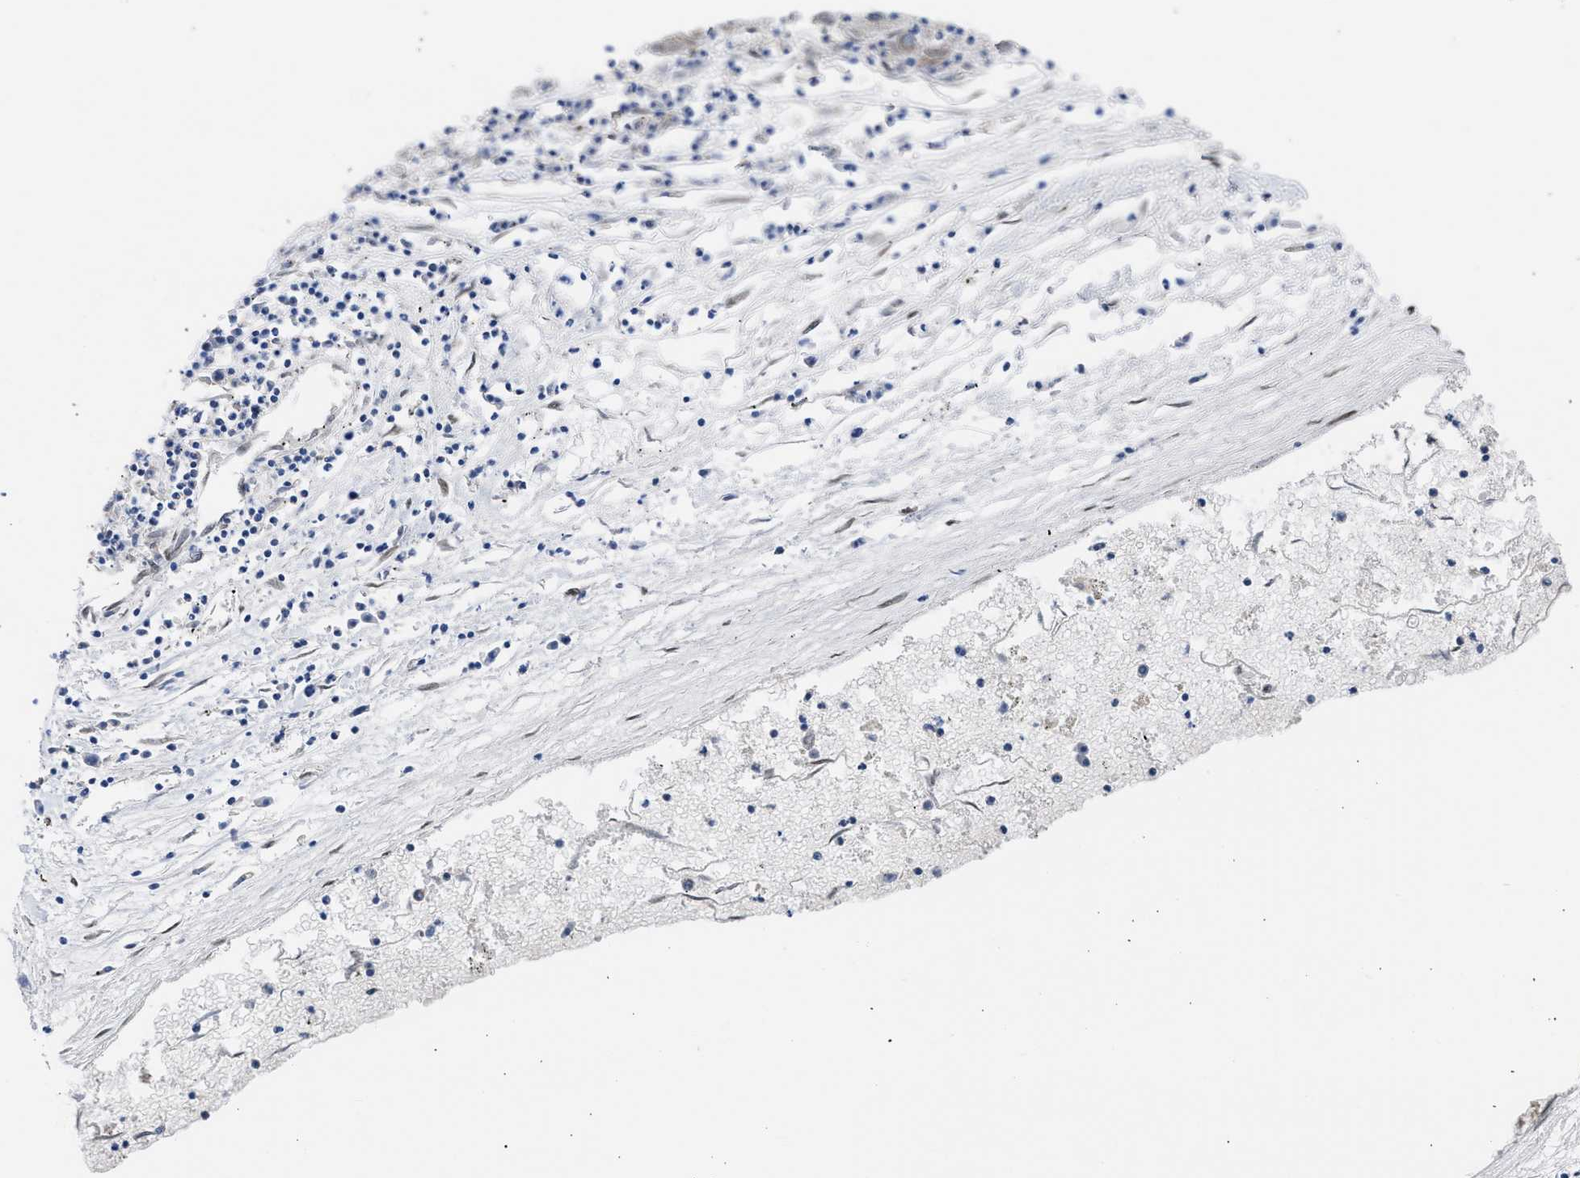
{"staining": {"intensity": "weak", "quantity": "<25%", "location": "cytoplasmic/membranous"}, "tissue": "liver cancer", "cell_type": "Tumor cells", "image_type": "cancer", "snomed": [{"axis": "morphology", "description": "Carcinoma, Hepatocellular, NOS"}, {"axis": "topography", "description": "Liver"}], "caption": "A high-resolution histopathology image shows immunohistochemistry (IHC) staining of liver cancer (hepatocellular carcinoma), which reveals no significant positivity in tumor cells. (DAB immunohistochemistry (IHC), high magnification).", "gene": "NUP35", "patient": {"sex": "male", "age": 72}}